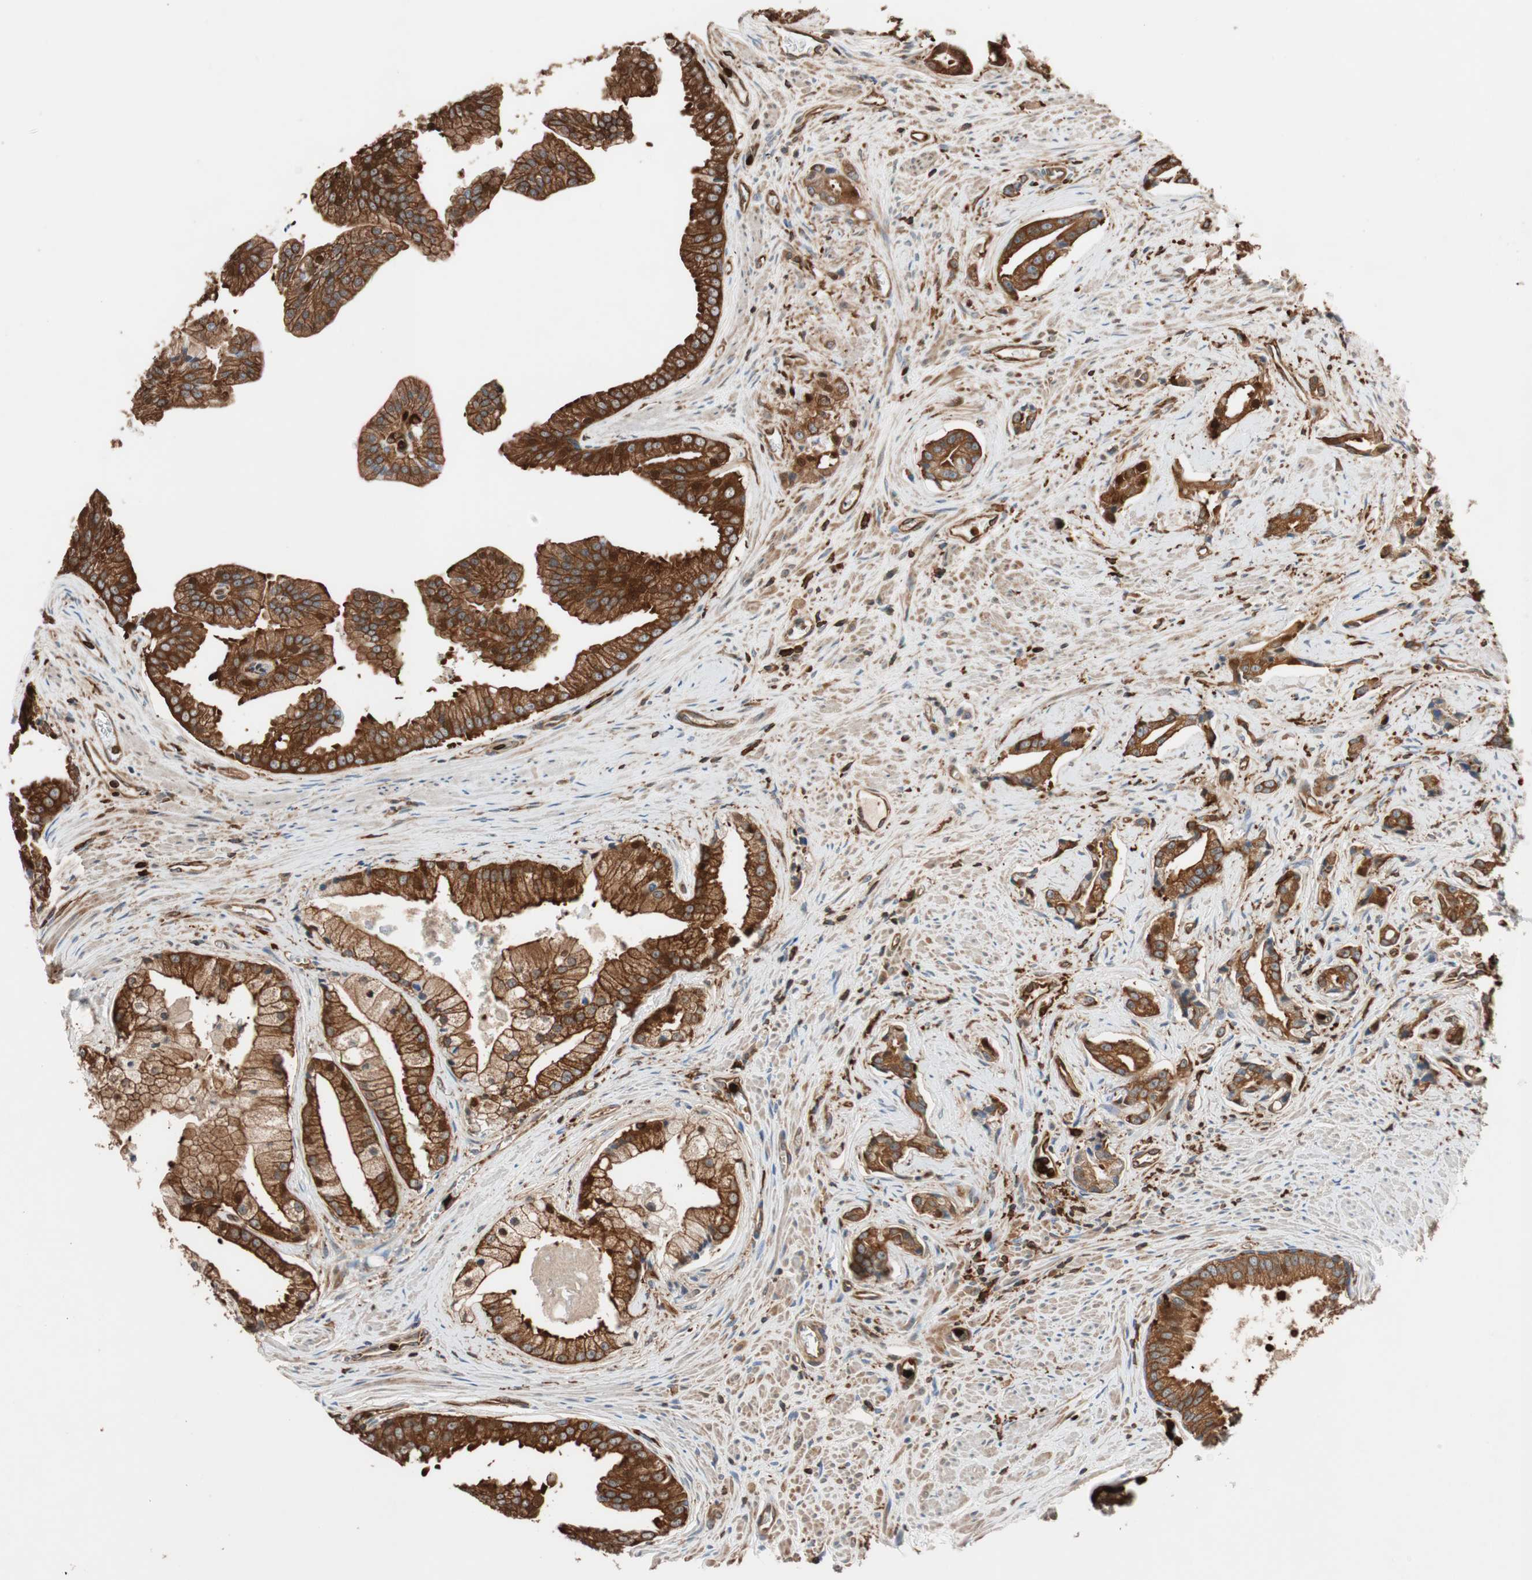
{"staining": {"intensity": "strong", "quantity": ">75%", "location": "cytoplasmic/membranous"}, "tissue": "prostate cancer", "cell_type": "Tumor cells", "image_type": "cancer", "snomed": [{"axis": "morphology", "description": "Adenocarcinoma, High grade"}, {"axis": "topography", "description": "Prostate"}], "caption": "High-magnification brightfield microscopy of prostate cancer stained with DAB (3,3'-diaminobenzidine) (brown) and counterstained with hematoxylin (blue). tumor cells exhibit strong cytoplasmic/membranous positivity is appreciated in approximately>75% of cells.", "gene": "VASP", "patient": {"sex": "male", "age": 67}}